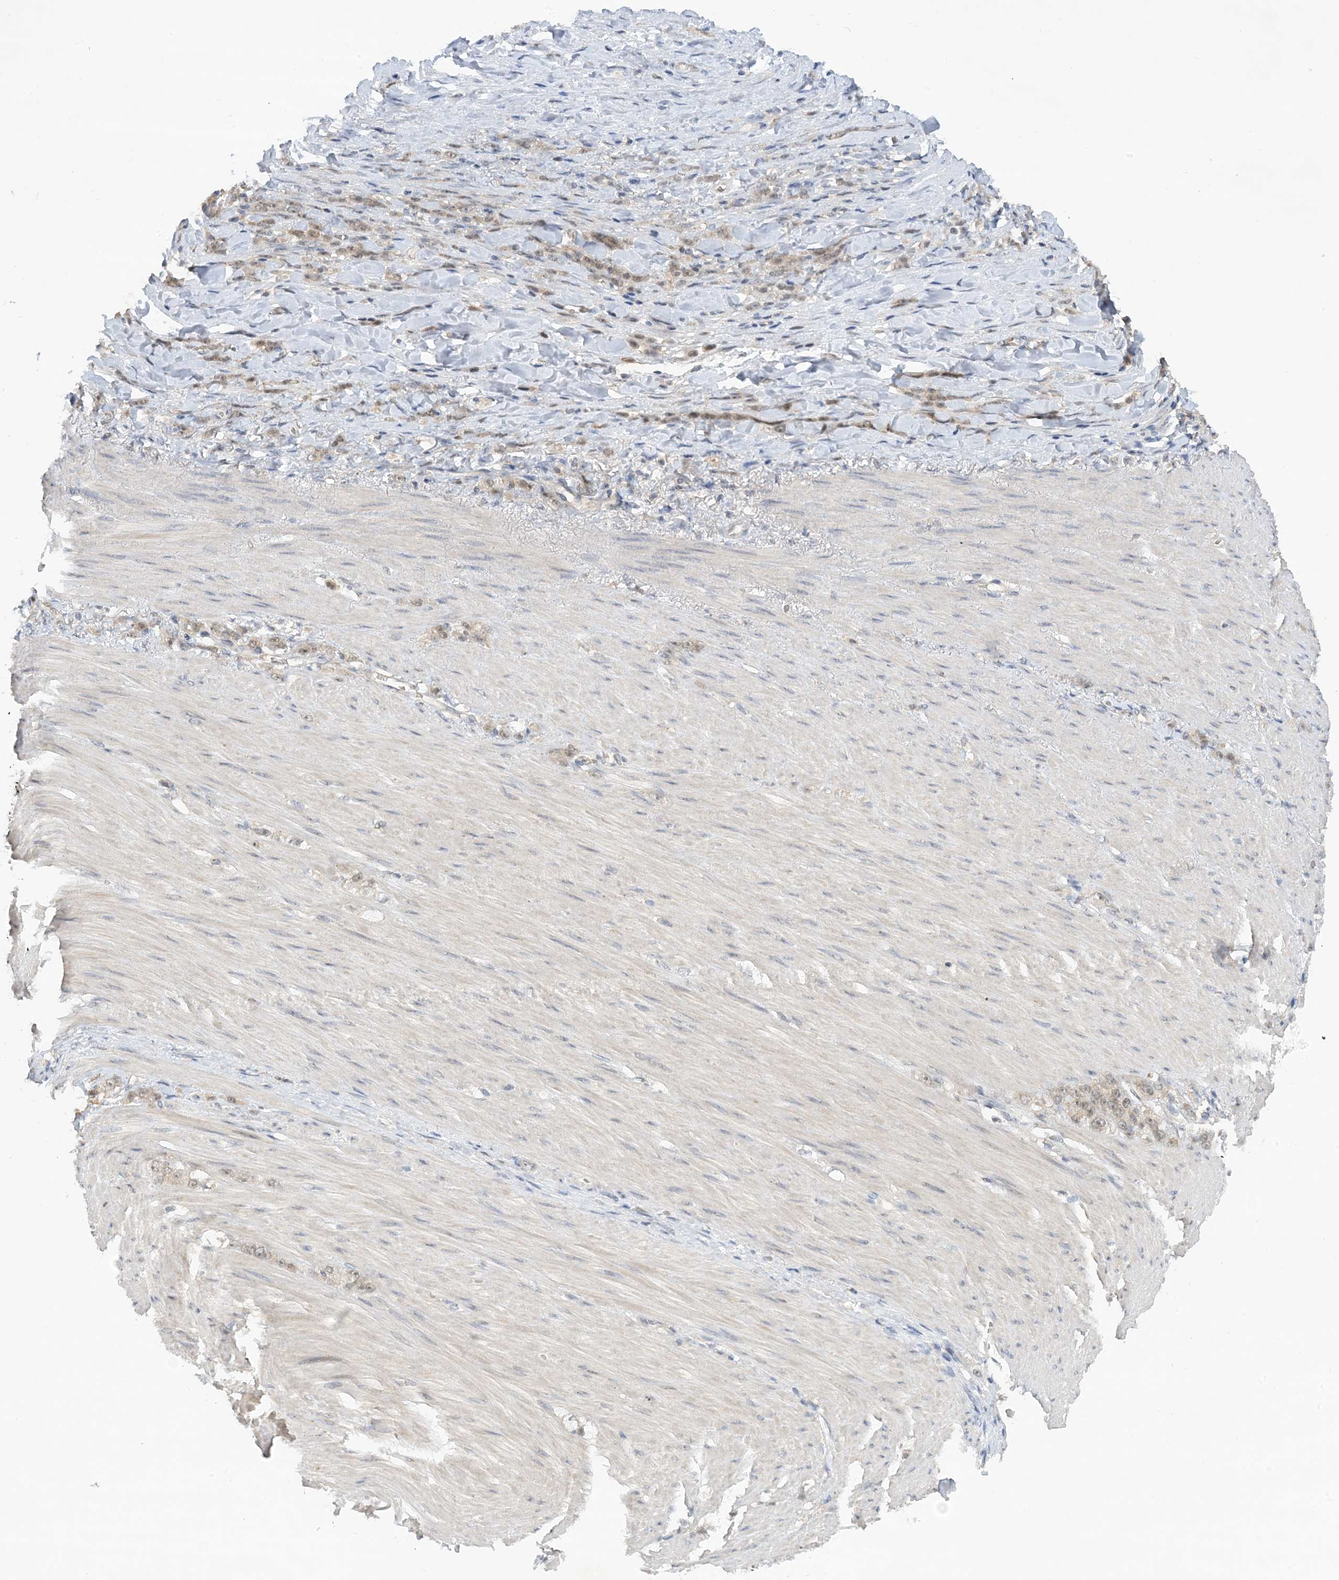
{"staining": {"intensity": "weak", "quantity": ">75%", "location": "nuclear"}, "tissue": "stomach cancer", "cell_type": "Tumor cells", "image_type": "cancer", "snomed": [{"axis": "morphology", "description": "Normal tissue, NOS"}, {"axis": "morphology", "description": "Adenocarcinoma, NOS"}, {"axis": "topography", "description": "Stomach"}], "caption": "Immunohistochemical staining of human stomach cancer demonstrates weak nuclear protein positivity in approximately >75% of tumor cells. The protein is shown in brown color, while the nuclei are stained blue.", "gene": "UBE2E1", "patient": {"sex": "male", "age": 82}}